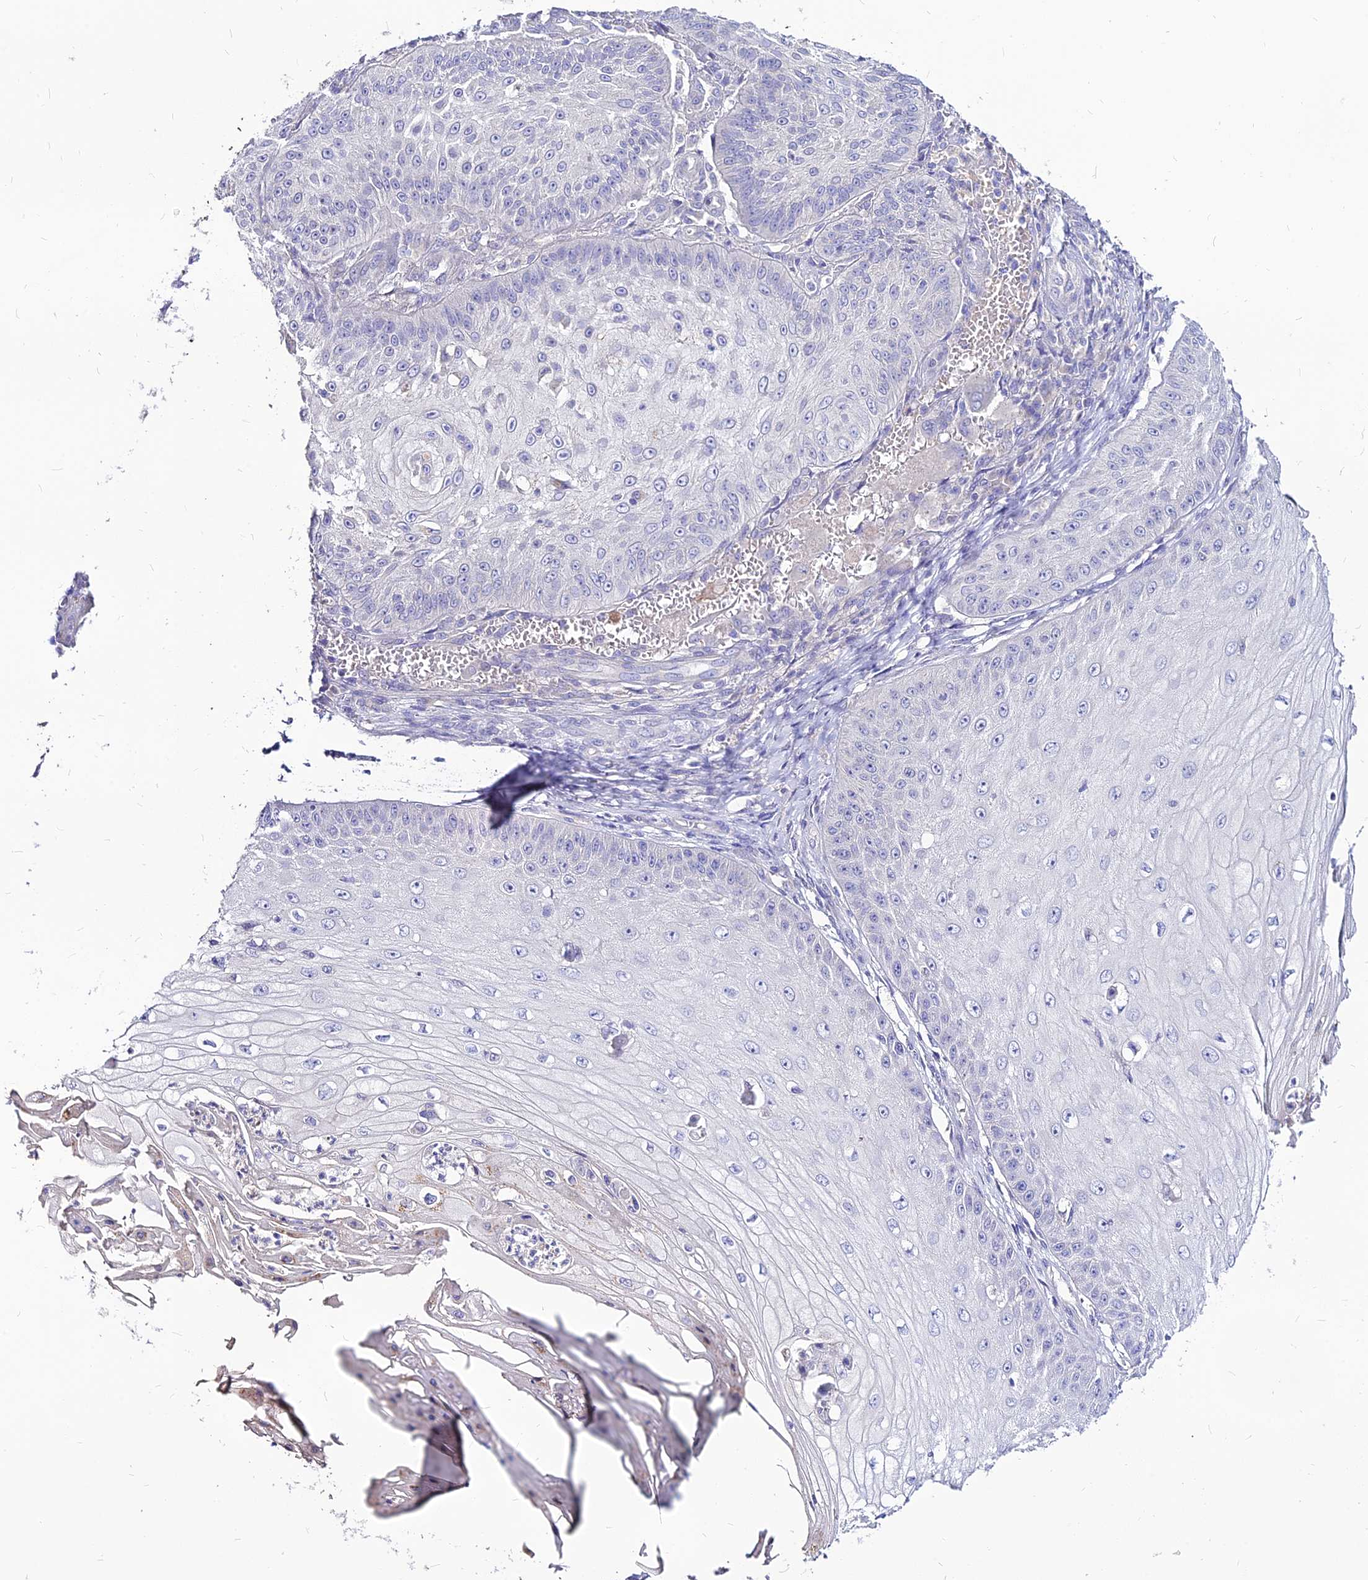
{"staining": {"intensity": "negative", "quantity": "none", "location": "none"}, "tissue": "skin cancer", "cell_type": "Tumor cells", "image_type": "cancer", "snomed": [{"axis": "morphology", "description": "Squamous cell carcinoma, NOS"}, {"axis": "topography", "description": "Skin"}], "caption": "A micrograph of squamous cell carcinoma (skin) stained for a protein exhibits no brown staining in tumor cells. (DAB (3,3'-diaminobenzidine) immunohistochemistry visualized using brightfield microscopy, high magnification).", "gene": "CZIB", "patient": {"sex": "male", "age": 70}}